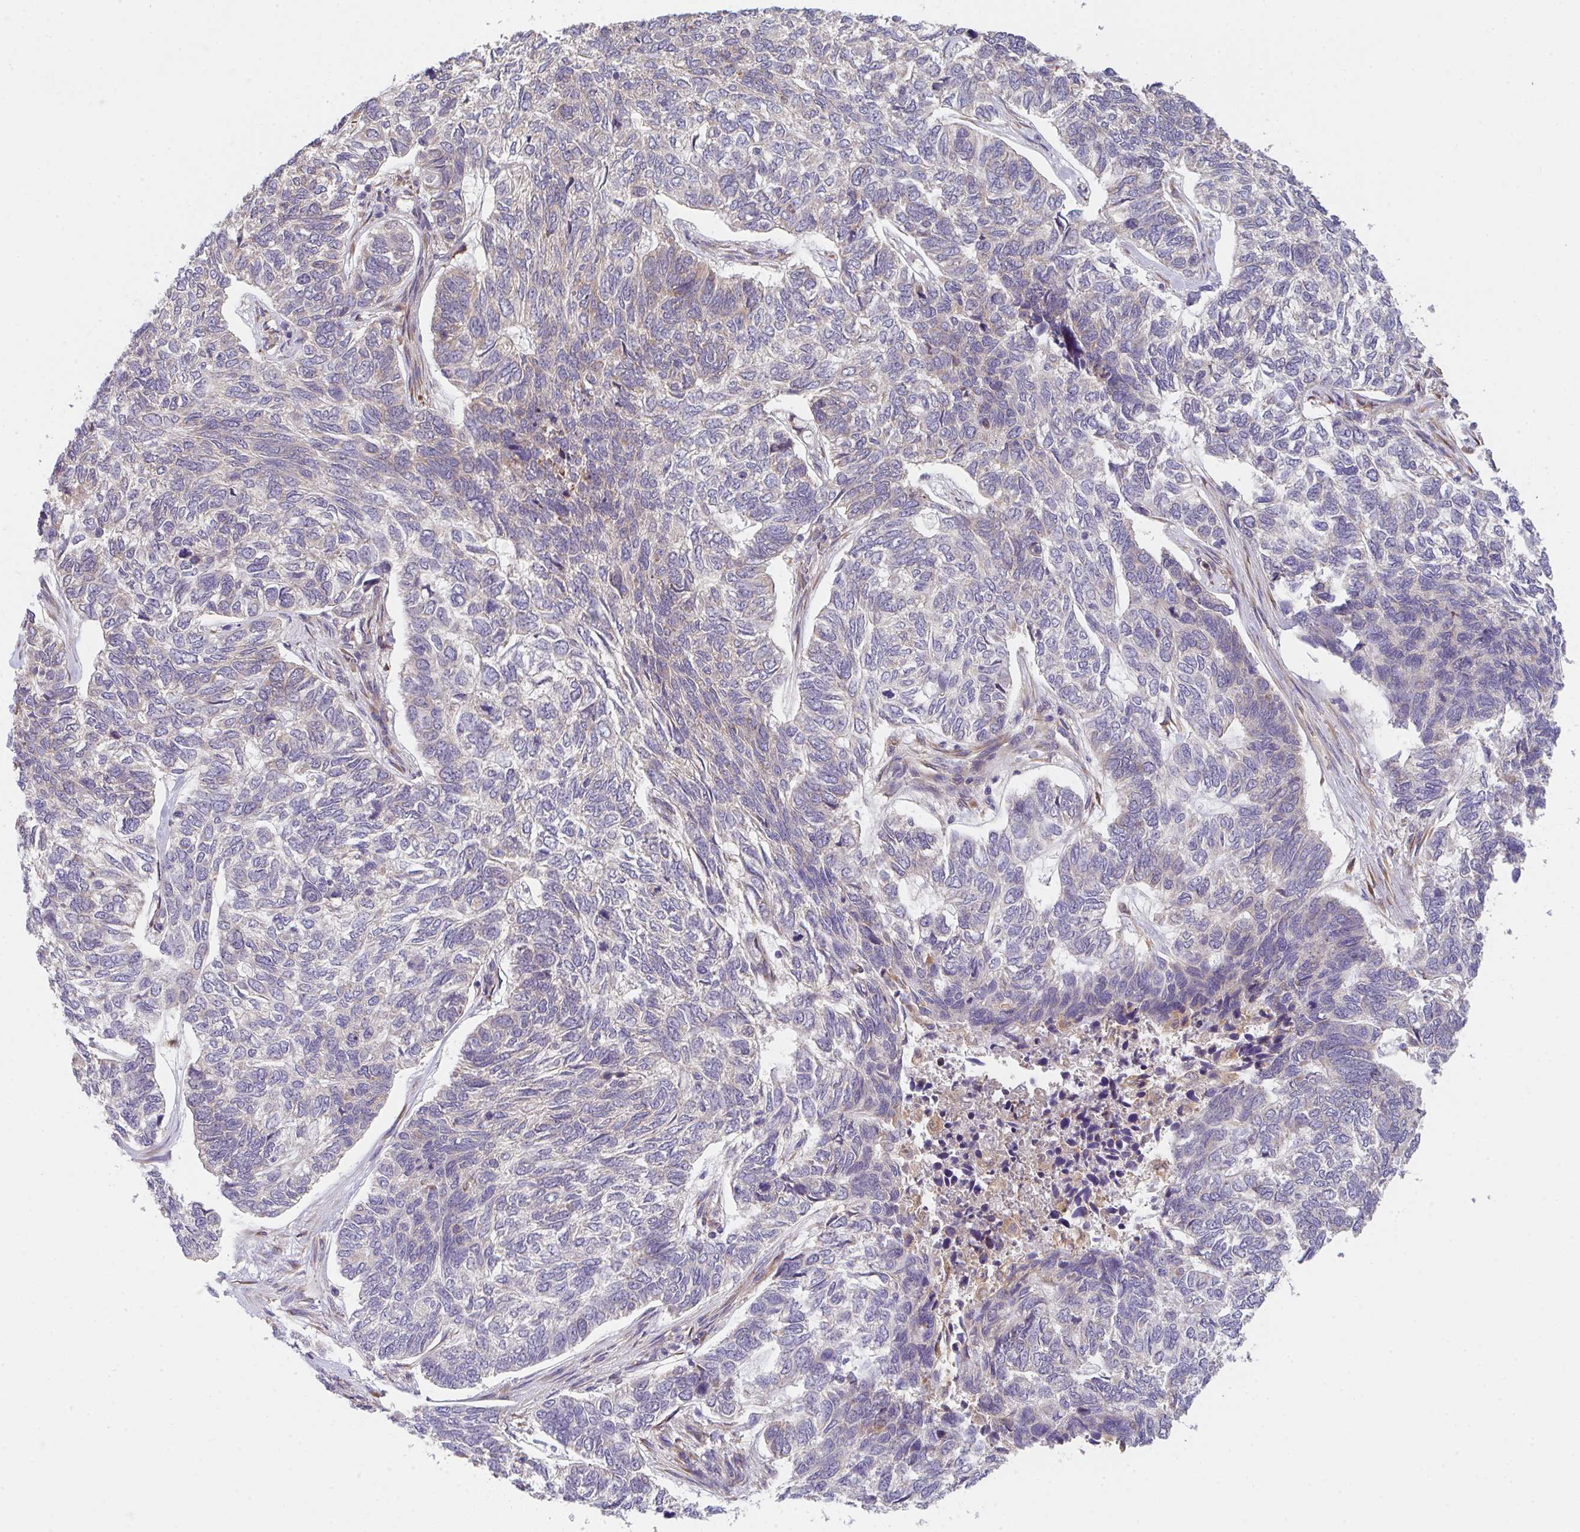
{"staining": {"intensity": "negative", "quantity": "none", "location": "none"}, "tissue": "skin cancer", "cell_type": "Tumor cells", "image_type": "cancer", "snomed": [{"axis": "morphology", "description": "Basal cell carcinoma"}, {"axis": "topography", "description": "Skin"}], "caption": "Immunohistochemical staining of skin cancer (basal cell carcinoma) reveals no significant staining in tumor cells.", "gene": "TSPAN31", "patient": {"sex": "female", "age": 65}}